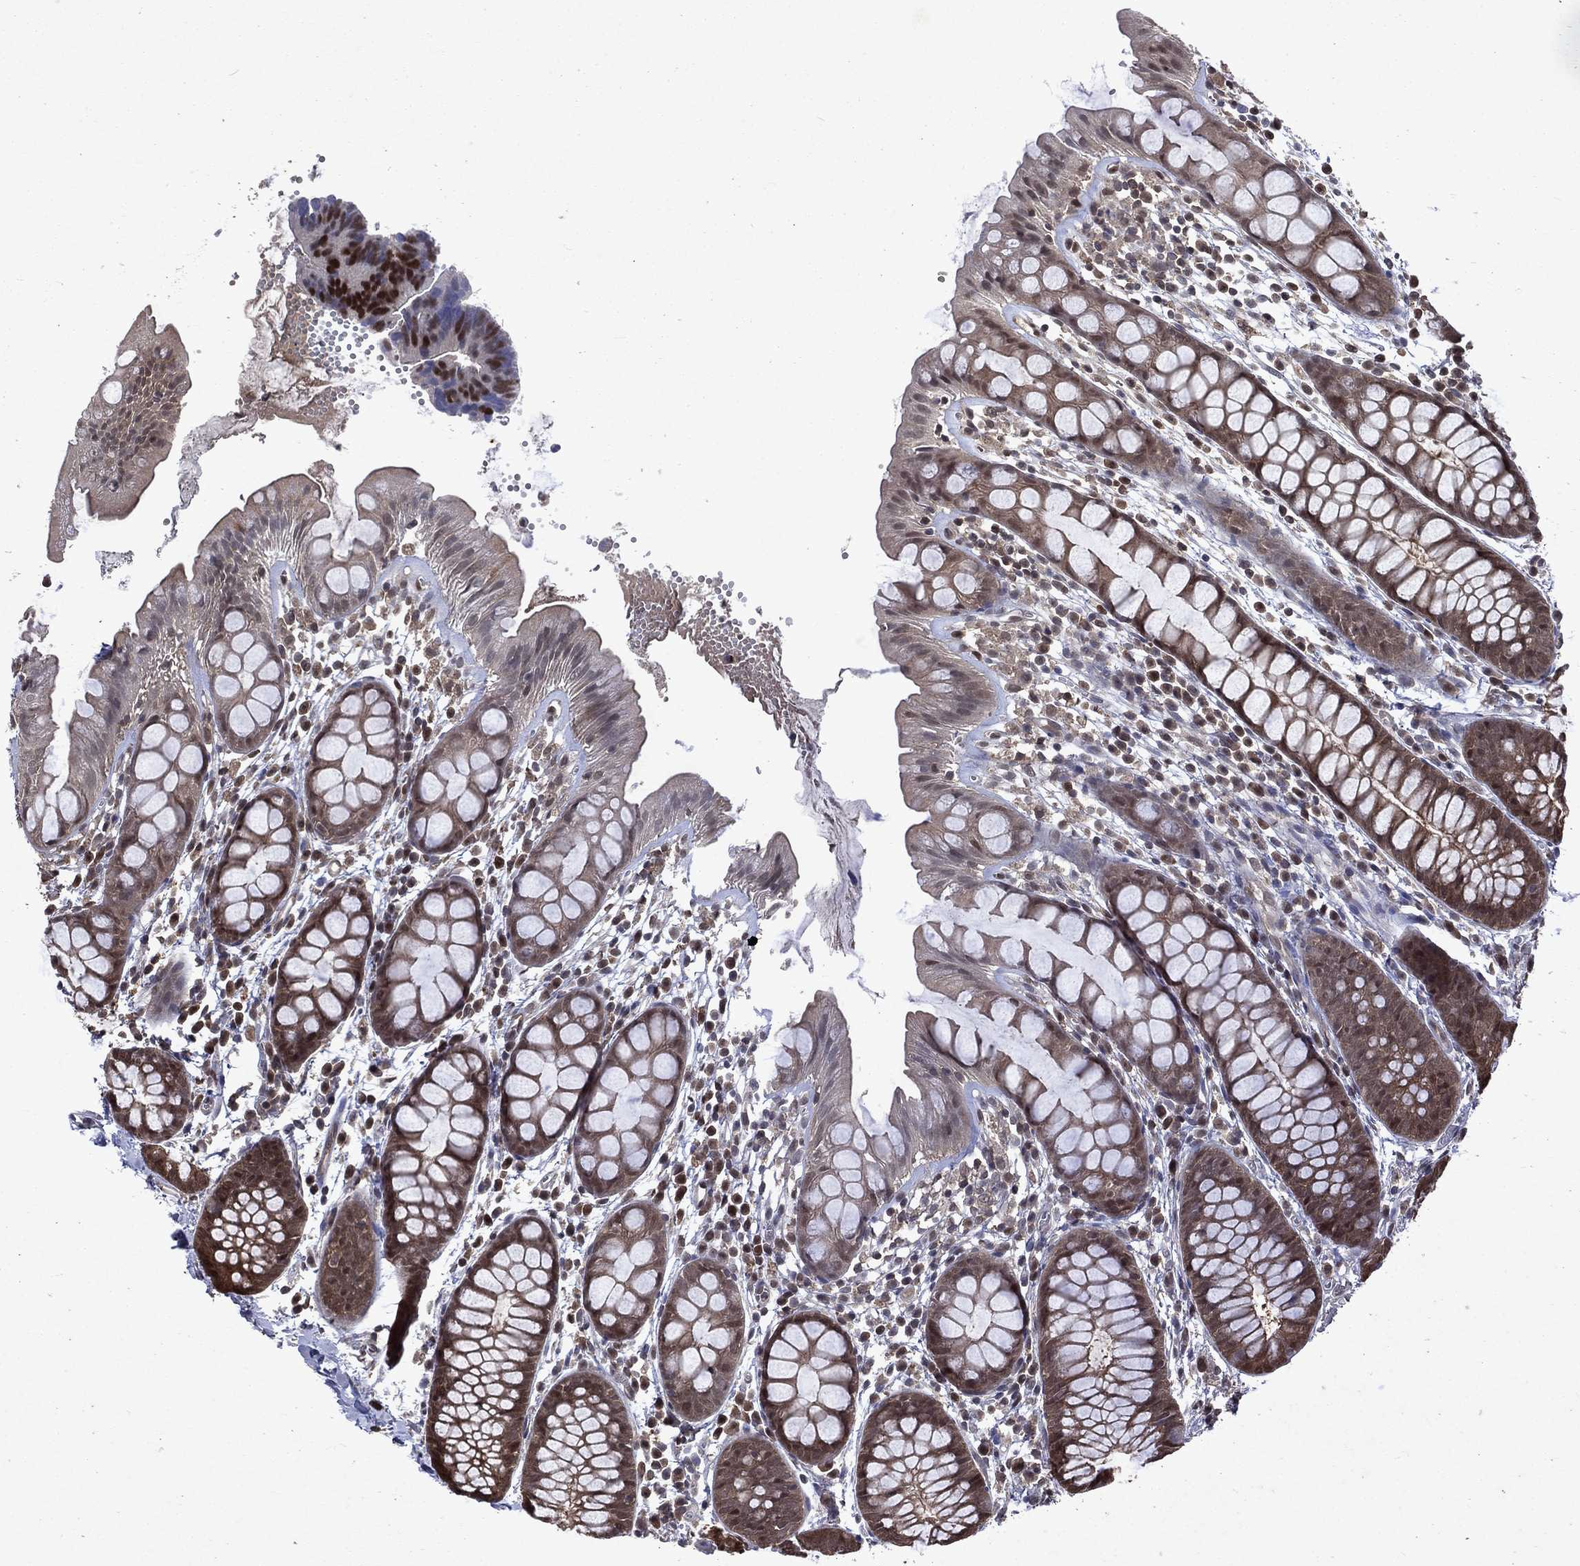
{"staining": {"intensity": "moderate", "quantity": "<25%", "location": "cytoplasmic/membranous,nuclear"}, "tissue": "rectum", "cell_type": "Glandular cells", "image_type": "normal", "snomed": [{"axis": "morphology", "description": "Normal tissue, NOS"}, {"axis": "topography", "description": "Rectum"}], "caption": "Immunohistochemical staining of normal human rectum exhibits <25% levels of moderate cytoplasmic/membranous,nuclear protein positivity in about <25% of glandular cells.", "gene": "MTAP", "patient": {"sex": "male", "age": 57}}